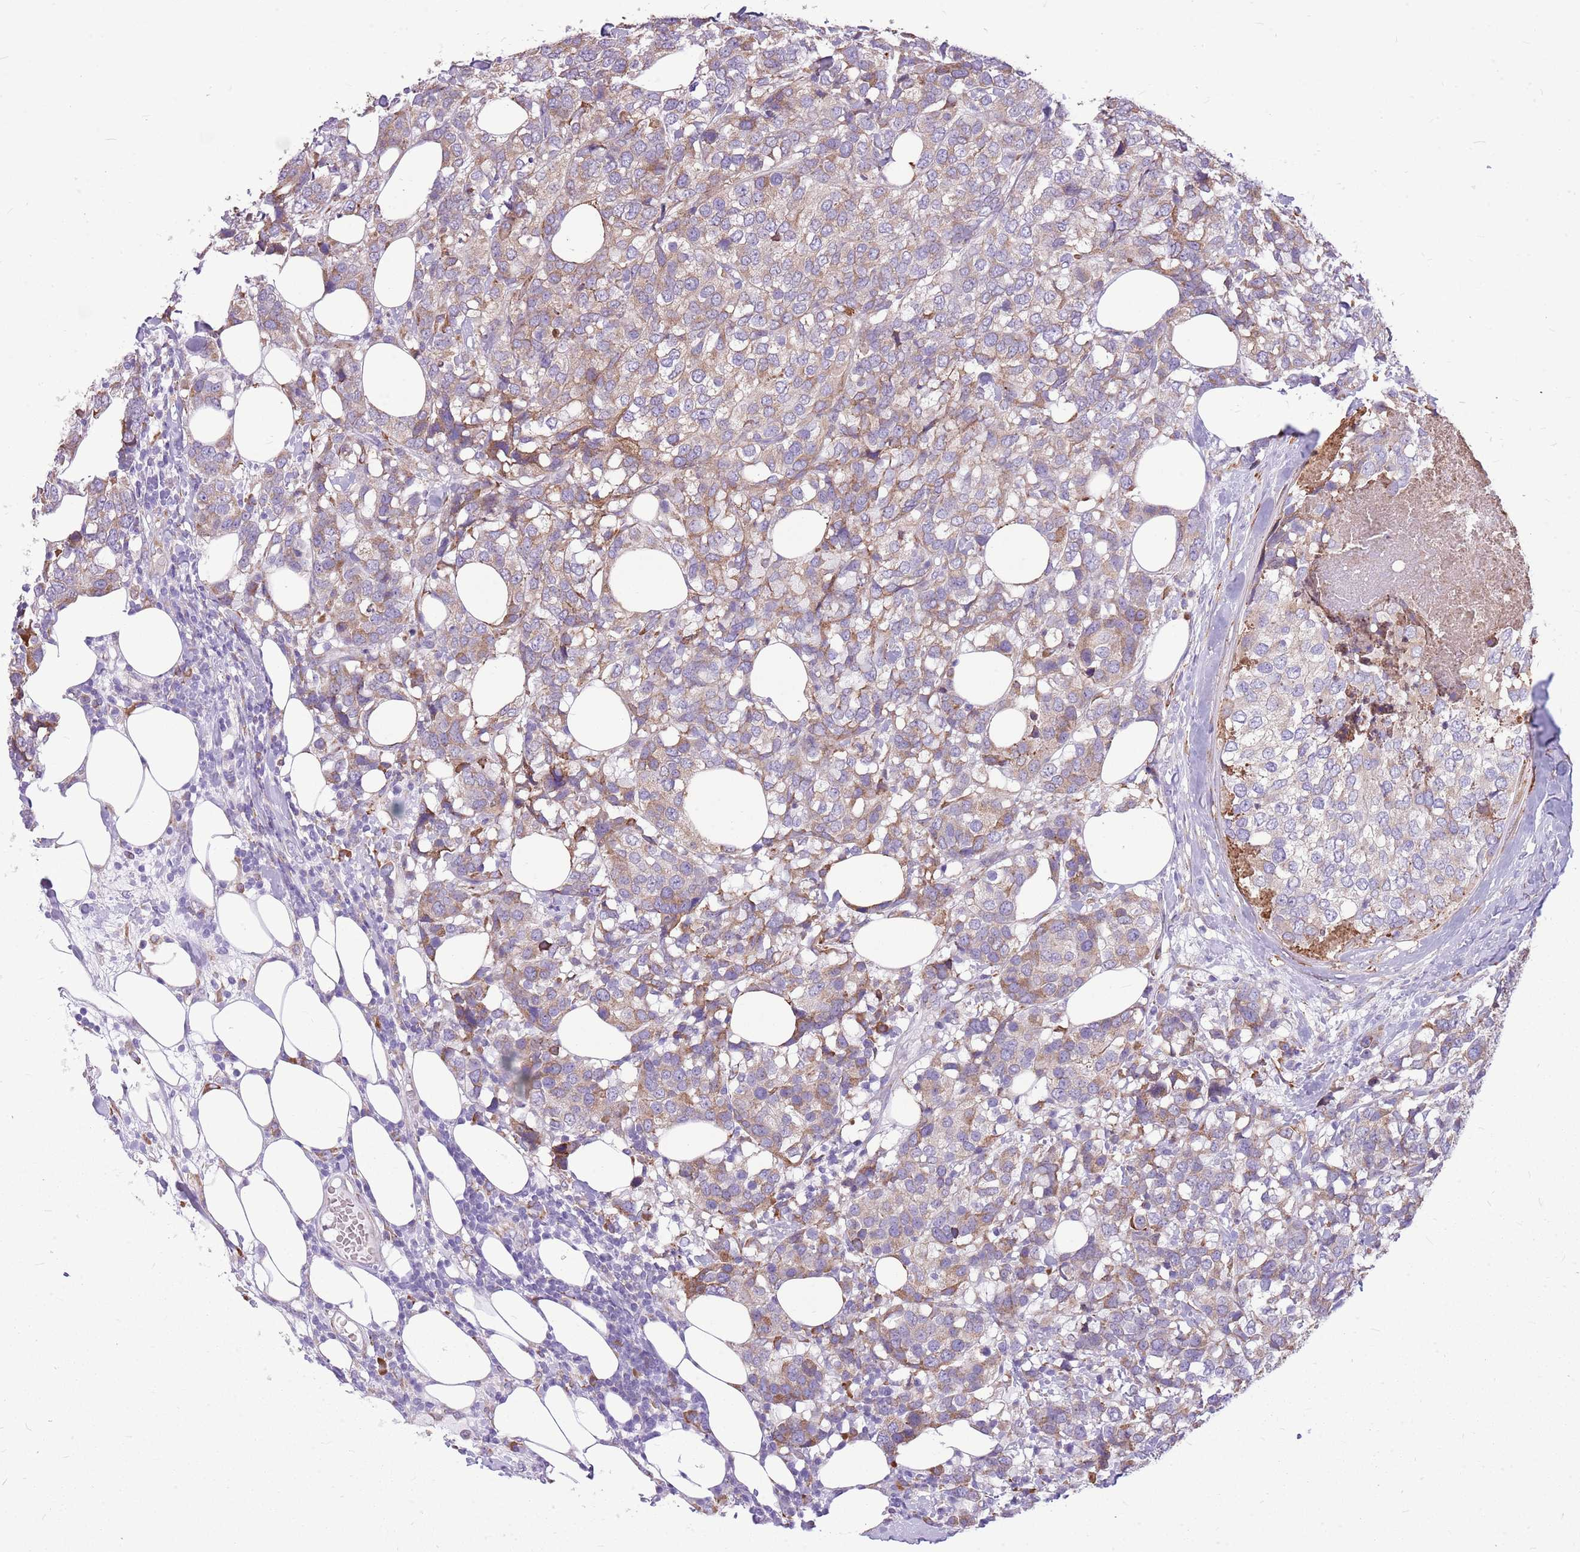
{"staining": {"intensity": "weak", "quantity": "<25%", "location": "cytoplasmic/membranous"}, "tissue": "breast cancer", "cell_type": "Tumor cells", "image_type": "cancer", "snomed": [{"axis": "morphology", "description": "Lobular carcinoma"}, {"axis": "topography", "description": "Breast"}], "caption": "Immunohistochemistry image of neoplastic tissue: breast lobular carcinoma stained with DAB (3,3'-diaminobenzidine) displays no significant protein expression in tumor cells. The staining is performed using DAB (3,3'-diaminobenzidine) brown chromogen with nuclei counter-stained in using hematoxylin.", "gene": "KCTD19", "patient": {"sex": "female", "age": 59}}